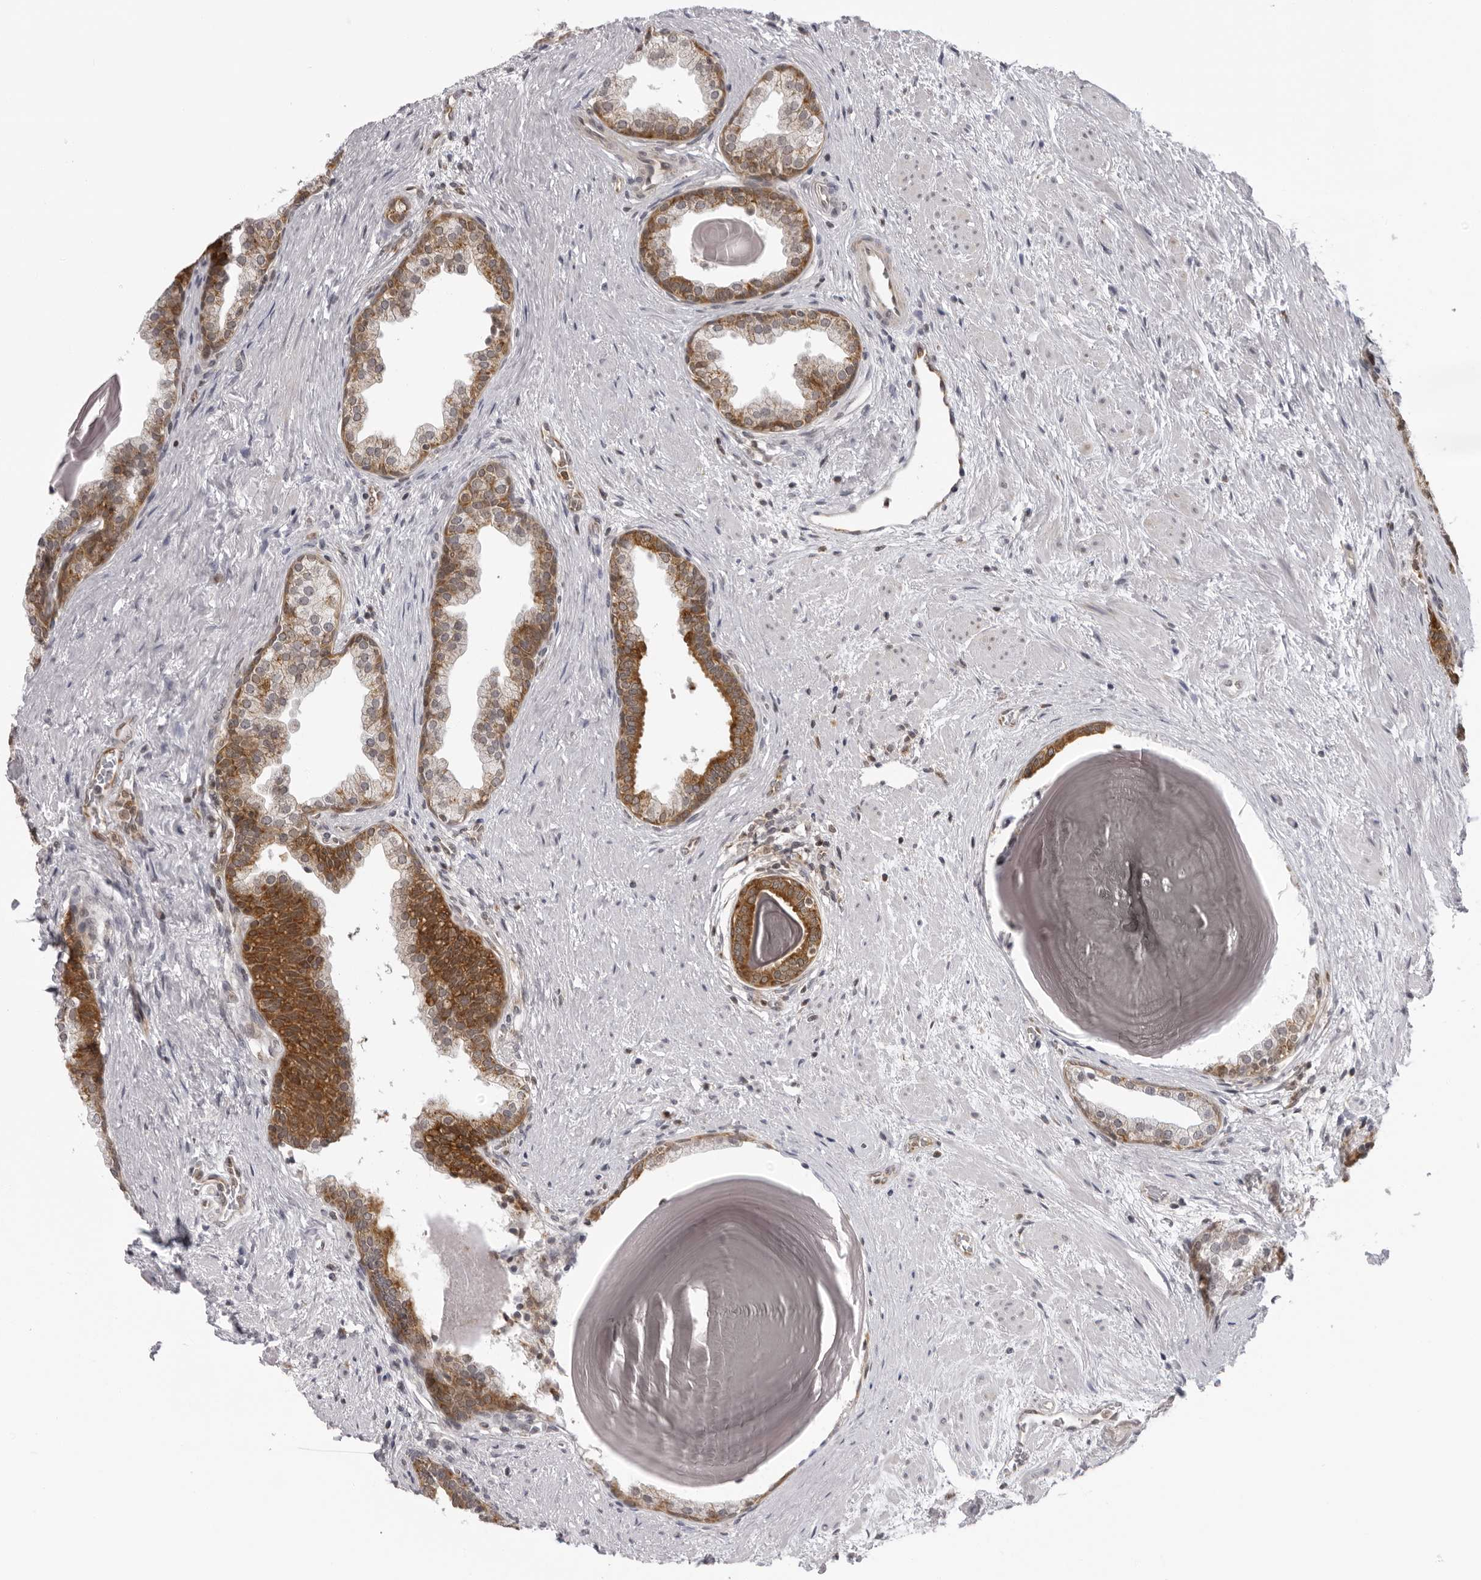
{"staining": {"intensity": "strong", "quantity": "25%-75%", "location": "cytoplasmic/membranous"}, "tissue": "prostate", "cell_type": "Glandular cells", "image_type": "normal", "snomed": [{"axis": "morphology", "description": "Normal tissue, NOS"}, {"axis": "topography", "description": "Prostate"}], "caption": "A high-resolution image shows IHC staining of normal prostate, which reveals strong cytoplasmic/membranous expression in approximately 25%-75% of glandular cells. Using DAB (brown) and hematoxylin (blue) stains, captured at high magnification using brightfield microscopy.", "gene": "MRPS15", "patient": {"sex": "male", "age": 48}}